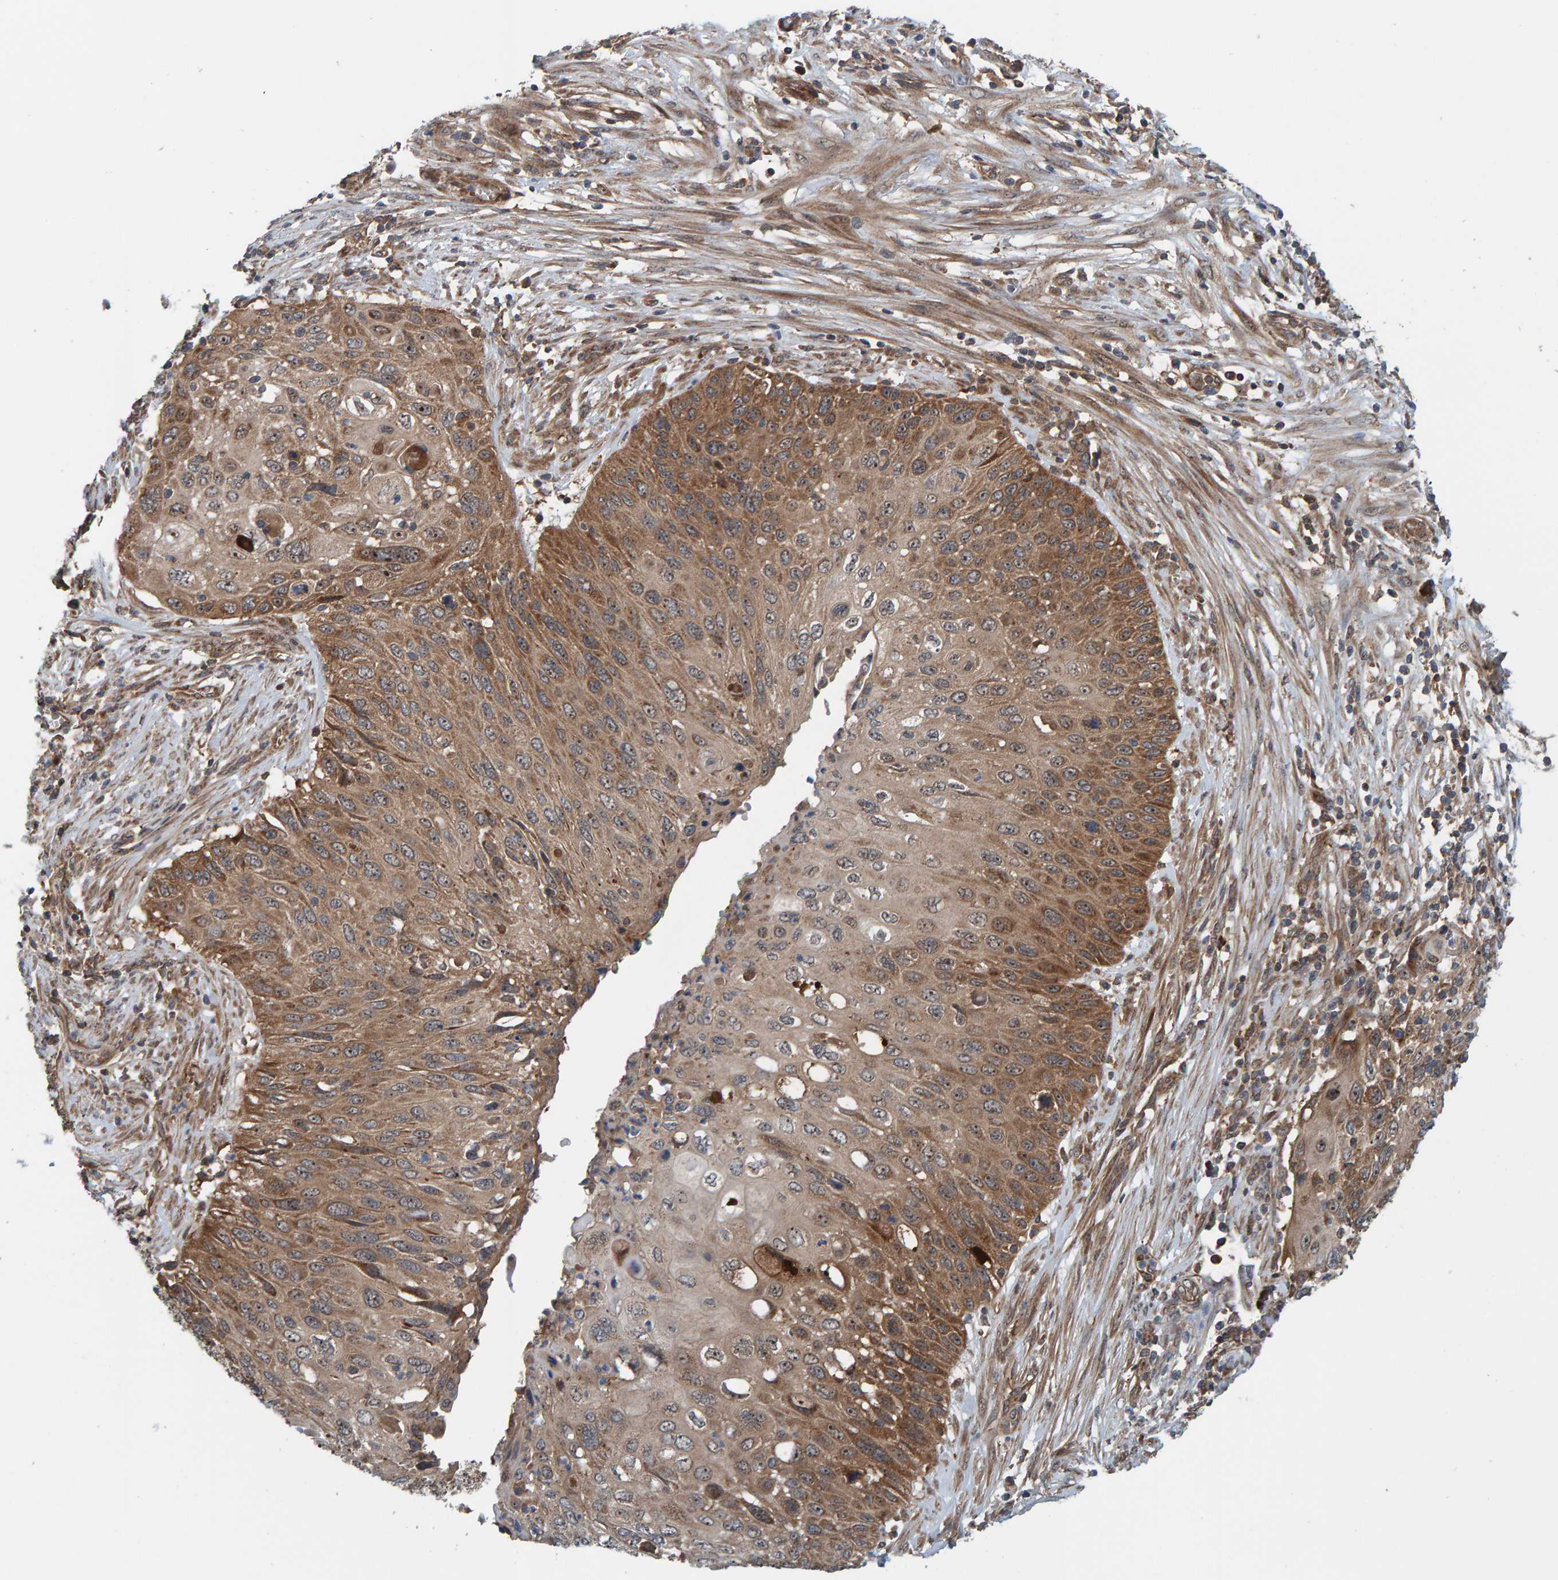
{"staining": {"intensity": "moderate", "quantity": ">75%", "location": "cytoplasmic/membranous"}, "tissue": "cervical cancer", "cell_type": "Tumor cells", "image_type": "cancer", "snomed": [{"axis": "morphology", "description": "Squamous cell carcinoma, NOS"}, {"axis": "topography", "description": "Cervix"}], "caption": "Protein analysis of cervical cancer (squamous cell carcinoma) tissue reveals moderate cytoplasmic/membranous staining in approximately >75% of tumor cells. (brown staining indicates protein expression, while blue staining denotes nuclei).", "gene": "CUEDC1", "patient": {"sex": "female", "age": 70}}